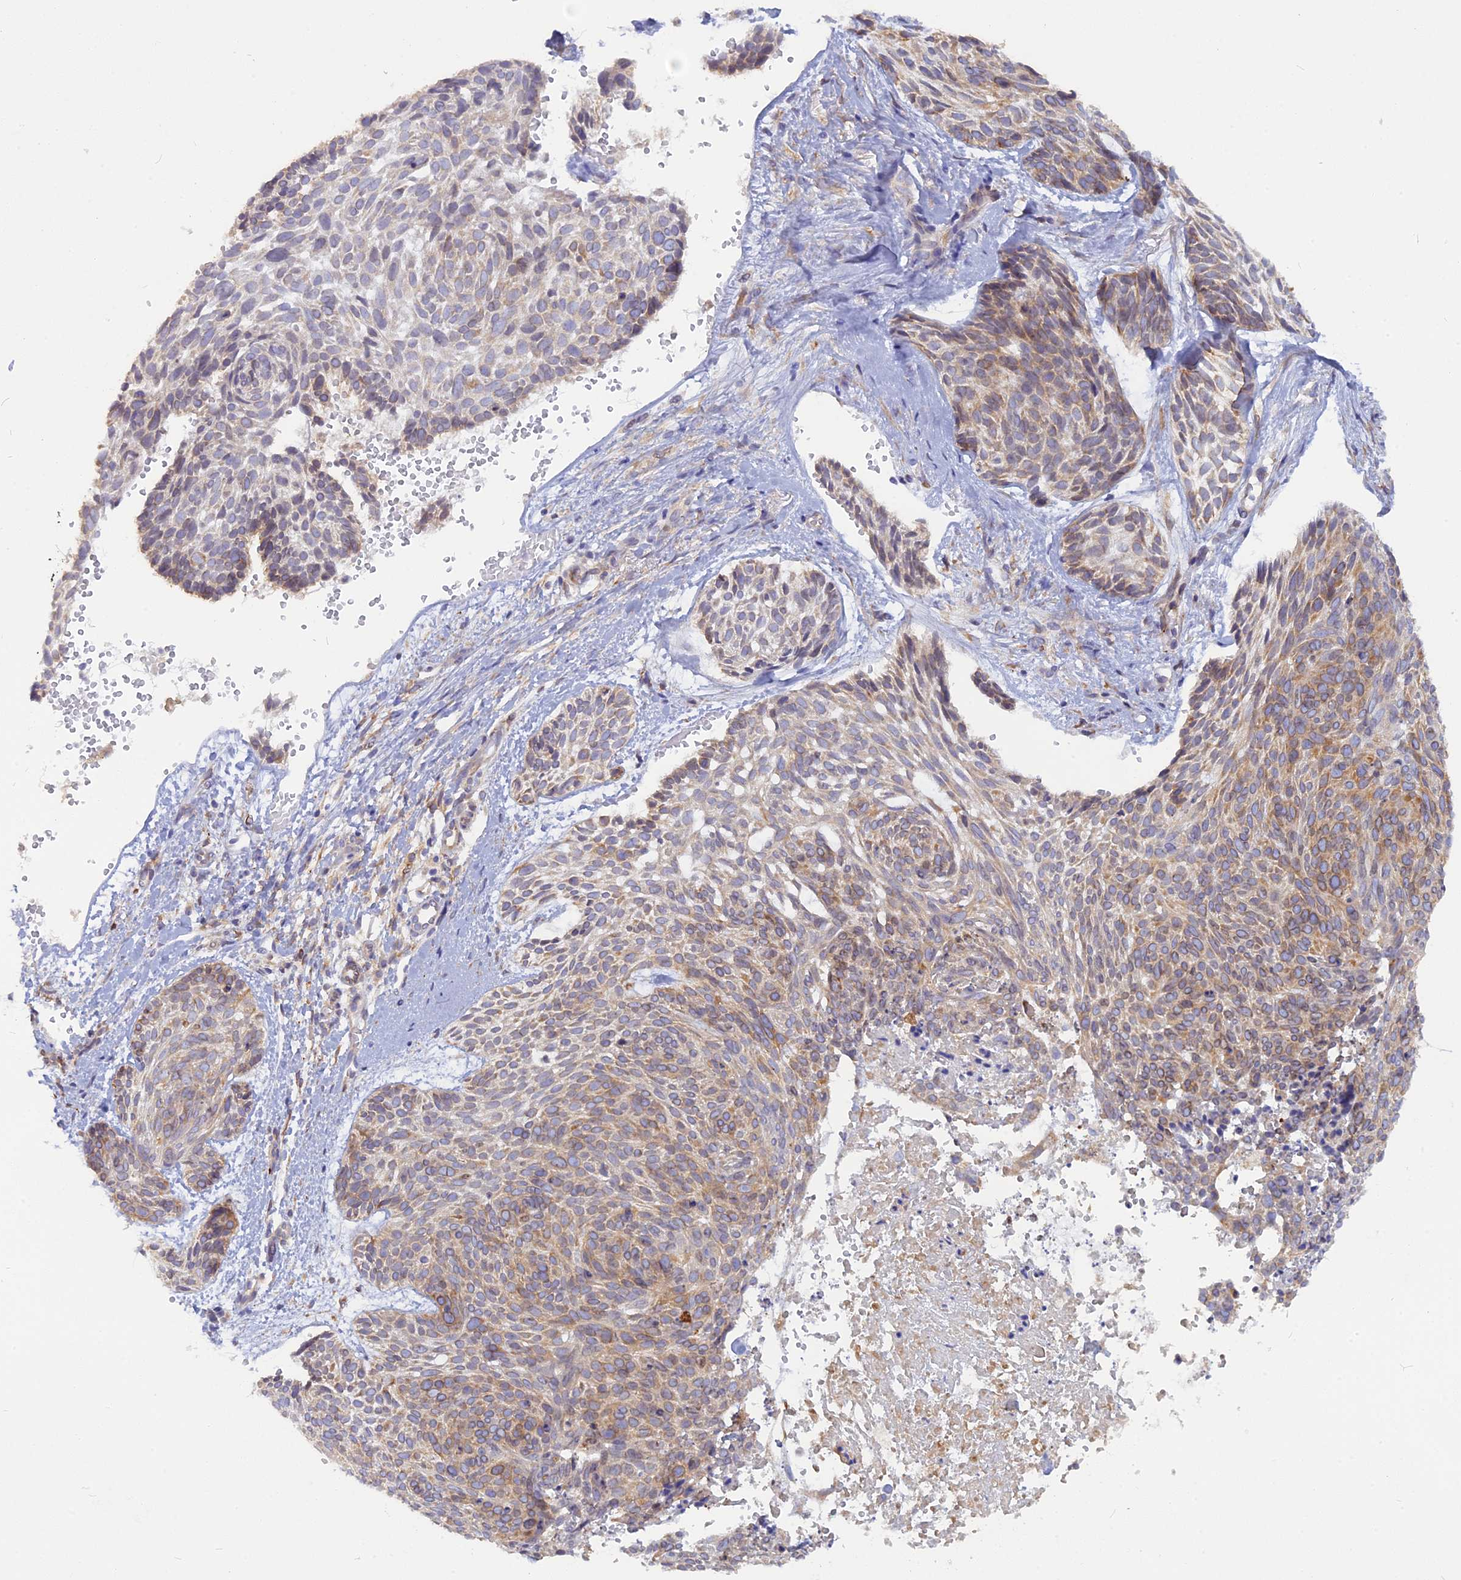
{"staining": {"intensity": "weak", "quantity": ">75%", "location": "cytoplasmic/membranous"}, "tissue": "skin cancer", "cell_type": "Tumor cells", "image_type": "cancer", "snomed": [{"axis": "morphology", "description": "Normal tissue, NOS"}, {"axis": "morphology", "description": "Basal cell carcinoma"}, {"axis": "topography", "description": "Skin"}], "caption": "Basal cell carcinoma (skin) tissue displays weak cytoplasmic/membranous staining in about >75% of tumor cells, visualized by immunohistochemistry. (IHC, brightfield microscopy, high magnification).", "gene": "TLCD1", "patient": {"sex": "male", "age": 66}}